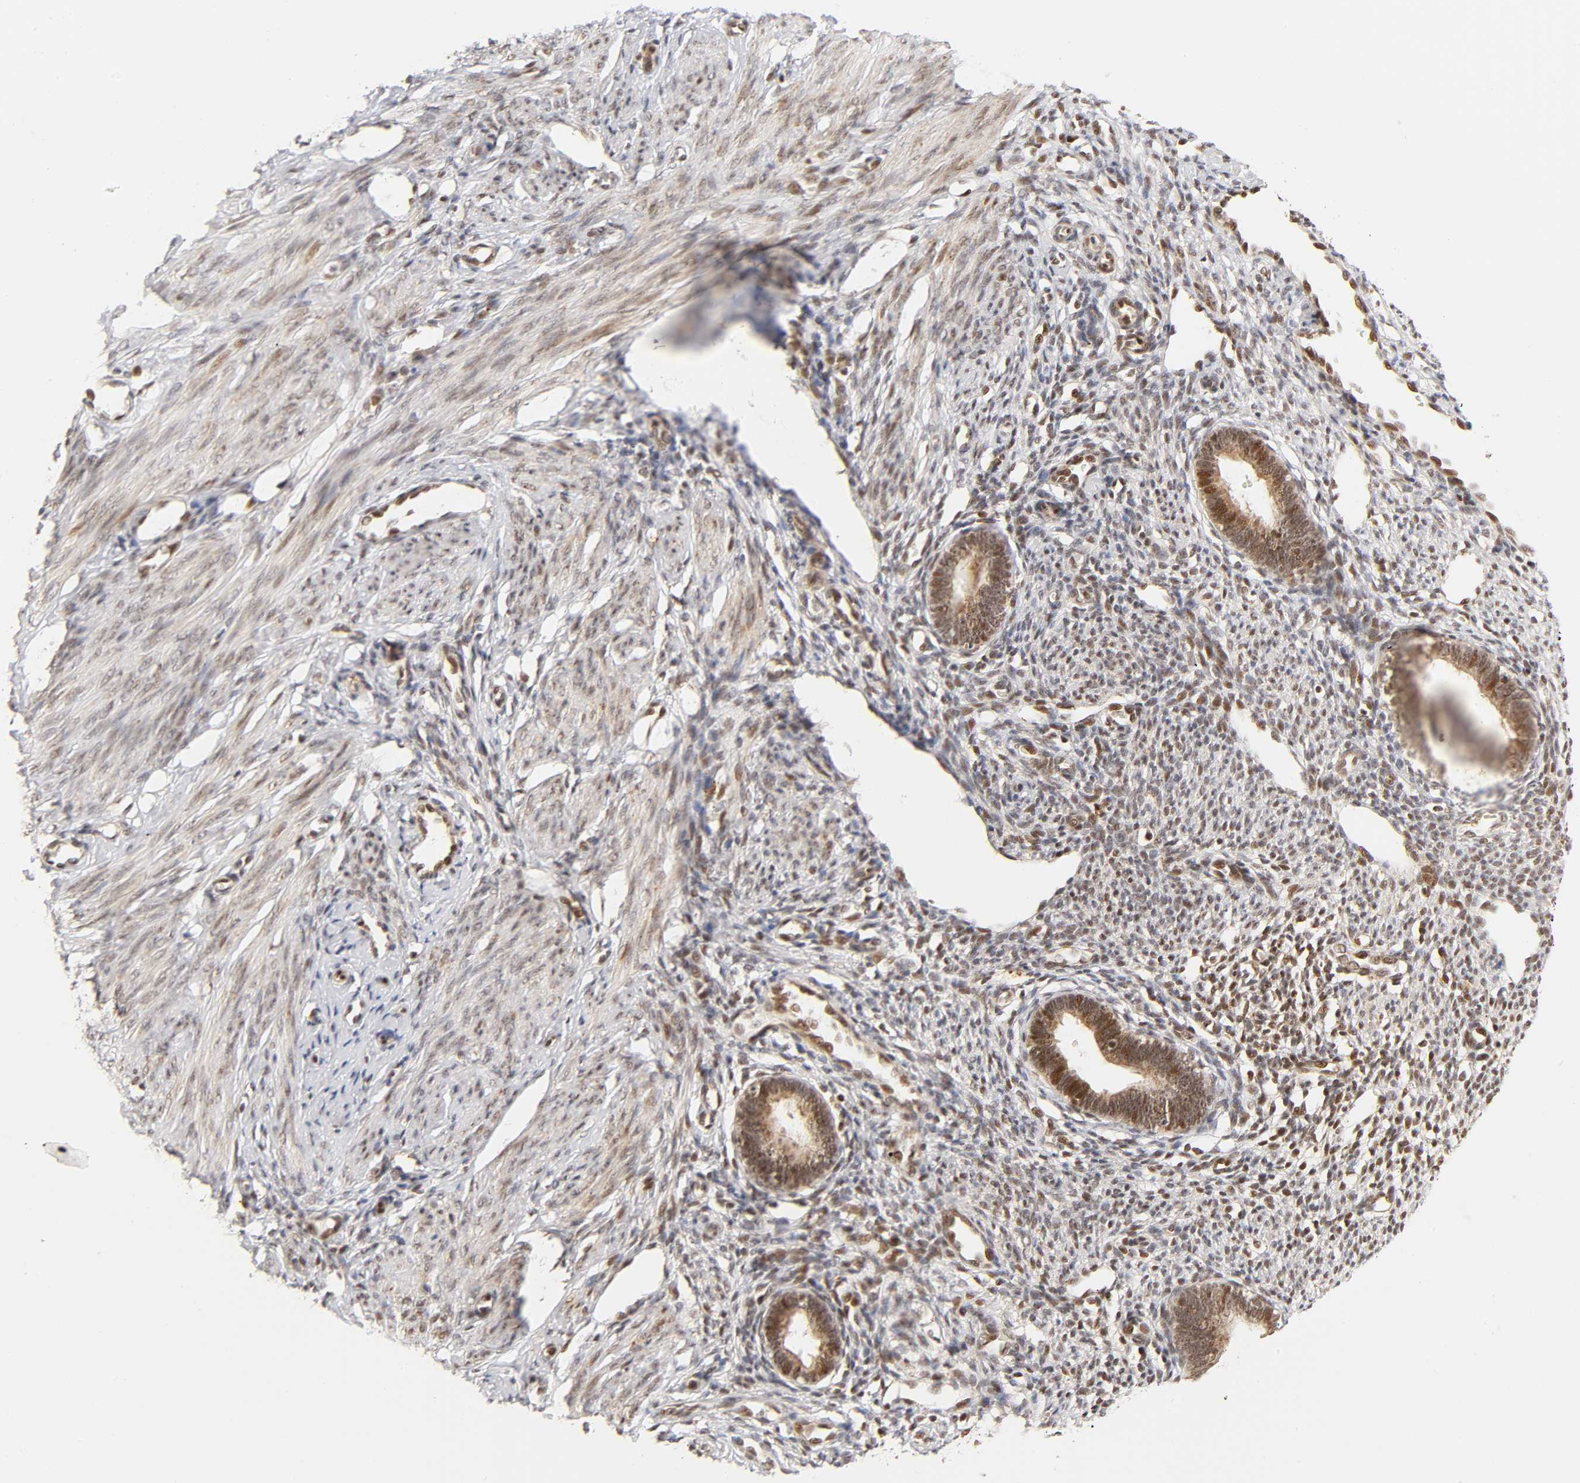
{"staining": {"intensity": "weak", "quantity": "25%-75%", "location": "cytoplasmic/membranous,nuclear"}, "tissue": "endometrium", "cell_type": "Cells in endometrial stroma", "image_type": "normal", "snomed": [{"axis": "morphology", "description": "Normal tissue, NOS"}, {"axis": "topography", "description": "Endometrium"}], "caption": "A brown stain labels weak cytoplasmic/membranous,nuclear expression of a protein in cells in endometrial stroma of benign endometrium. Using DAB (brown) and hematoxylin (blue) stains, captured at high magnification using brightfield microscopy.", "gene": "TAF10", "patient": {"sex": "female", "age": 27}}